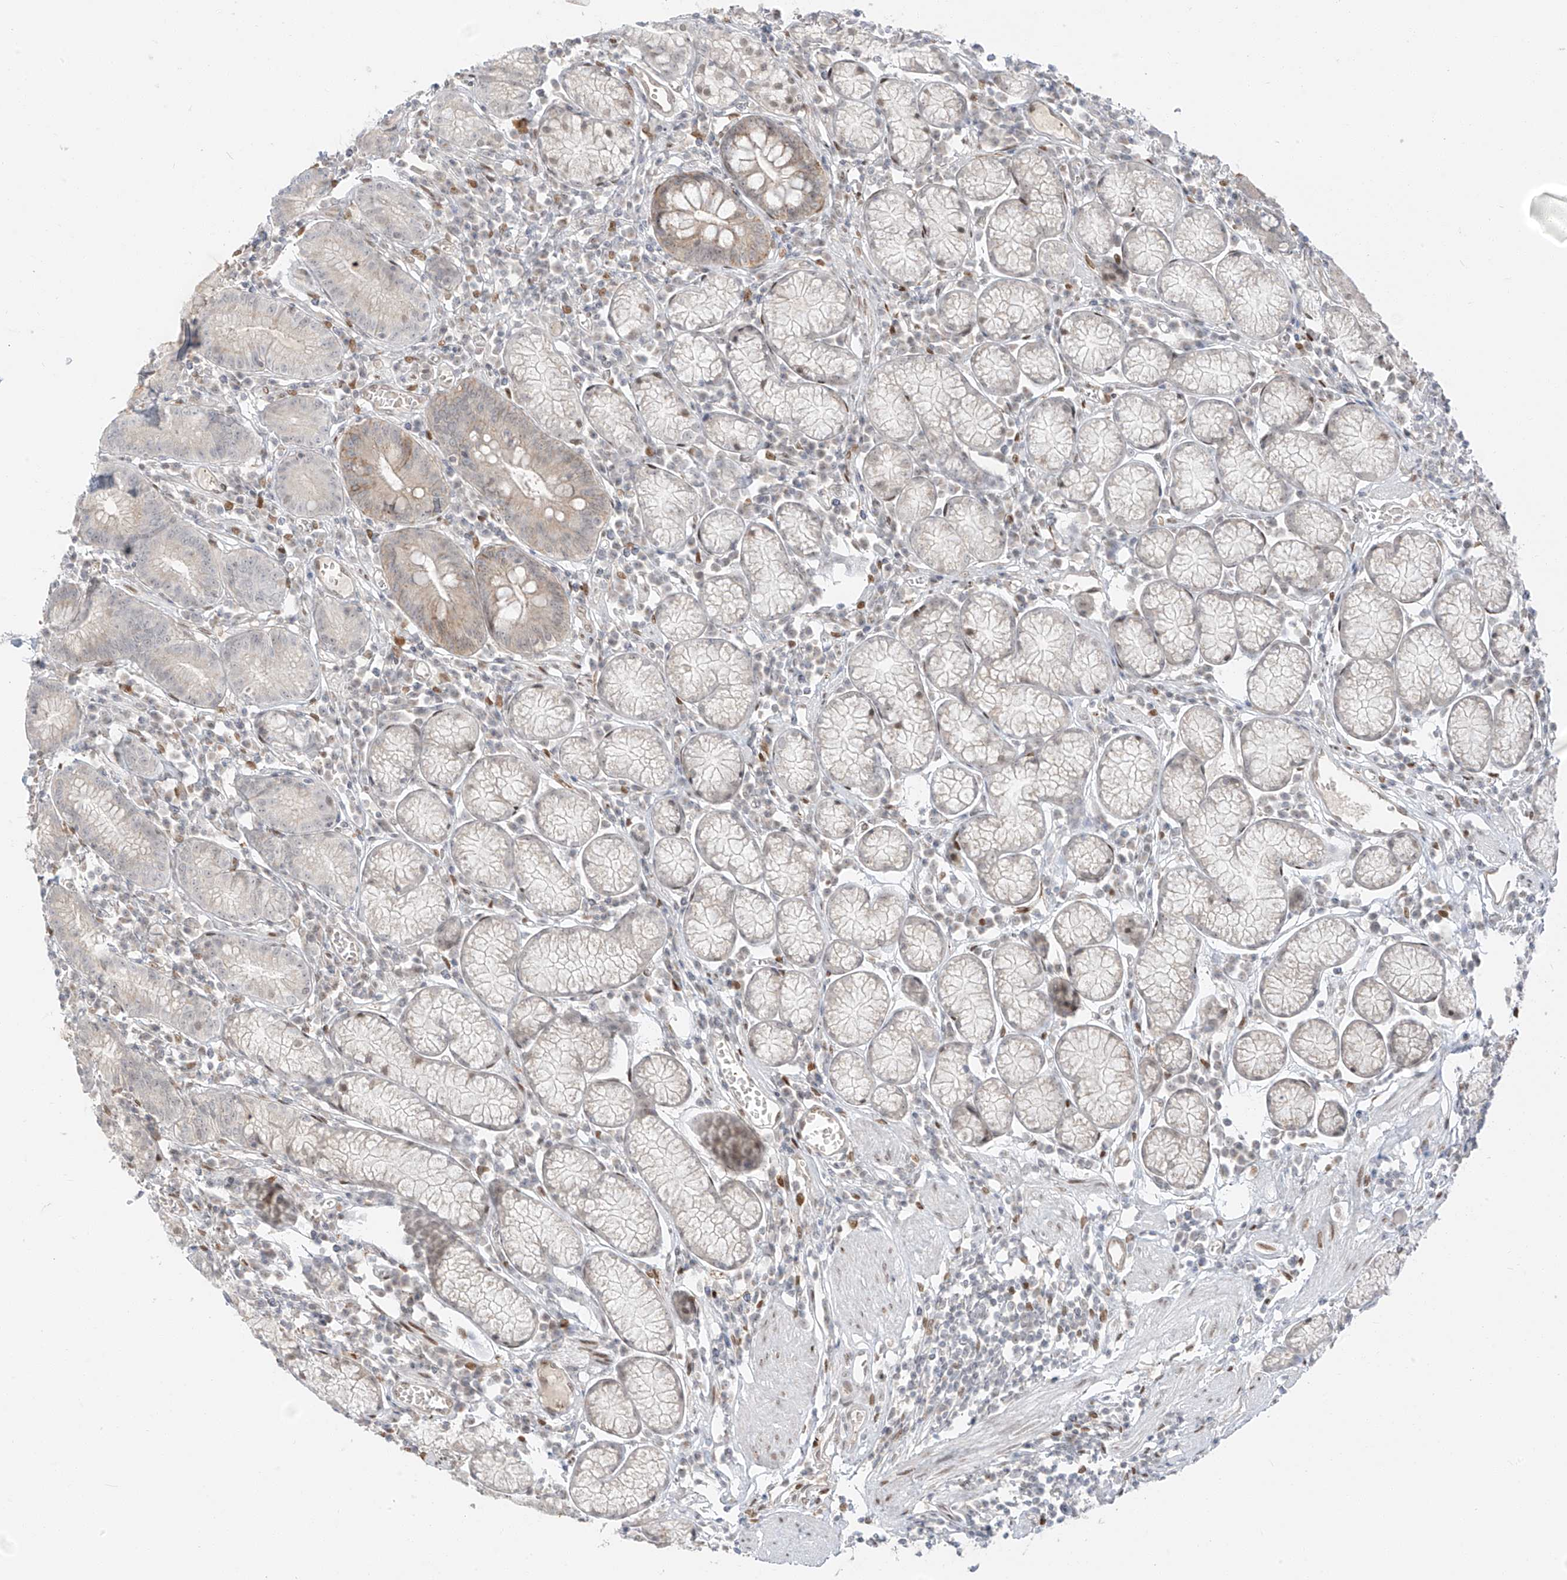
{"staining": {"intensity": "weak", "quantity": "<25%", "location": "cytoplasmic/membranous"}, "tissue": "stomach", "cell_type": "Glandular cells", "image_type": "normal", "snomed": [{"axis": "morphology", "description": "Normal tissue, NOS"}, {"axis": "topography", "description": "Stomach"}], "caption": "The immunohistochemistry photomicrograph has no significant staining in glandular cells of stomach. Nuclei are stained in blue.", "gene": "ZNF774", "patient": {"sex": "male", "age": 55}}